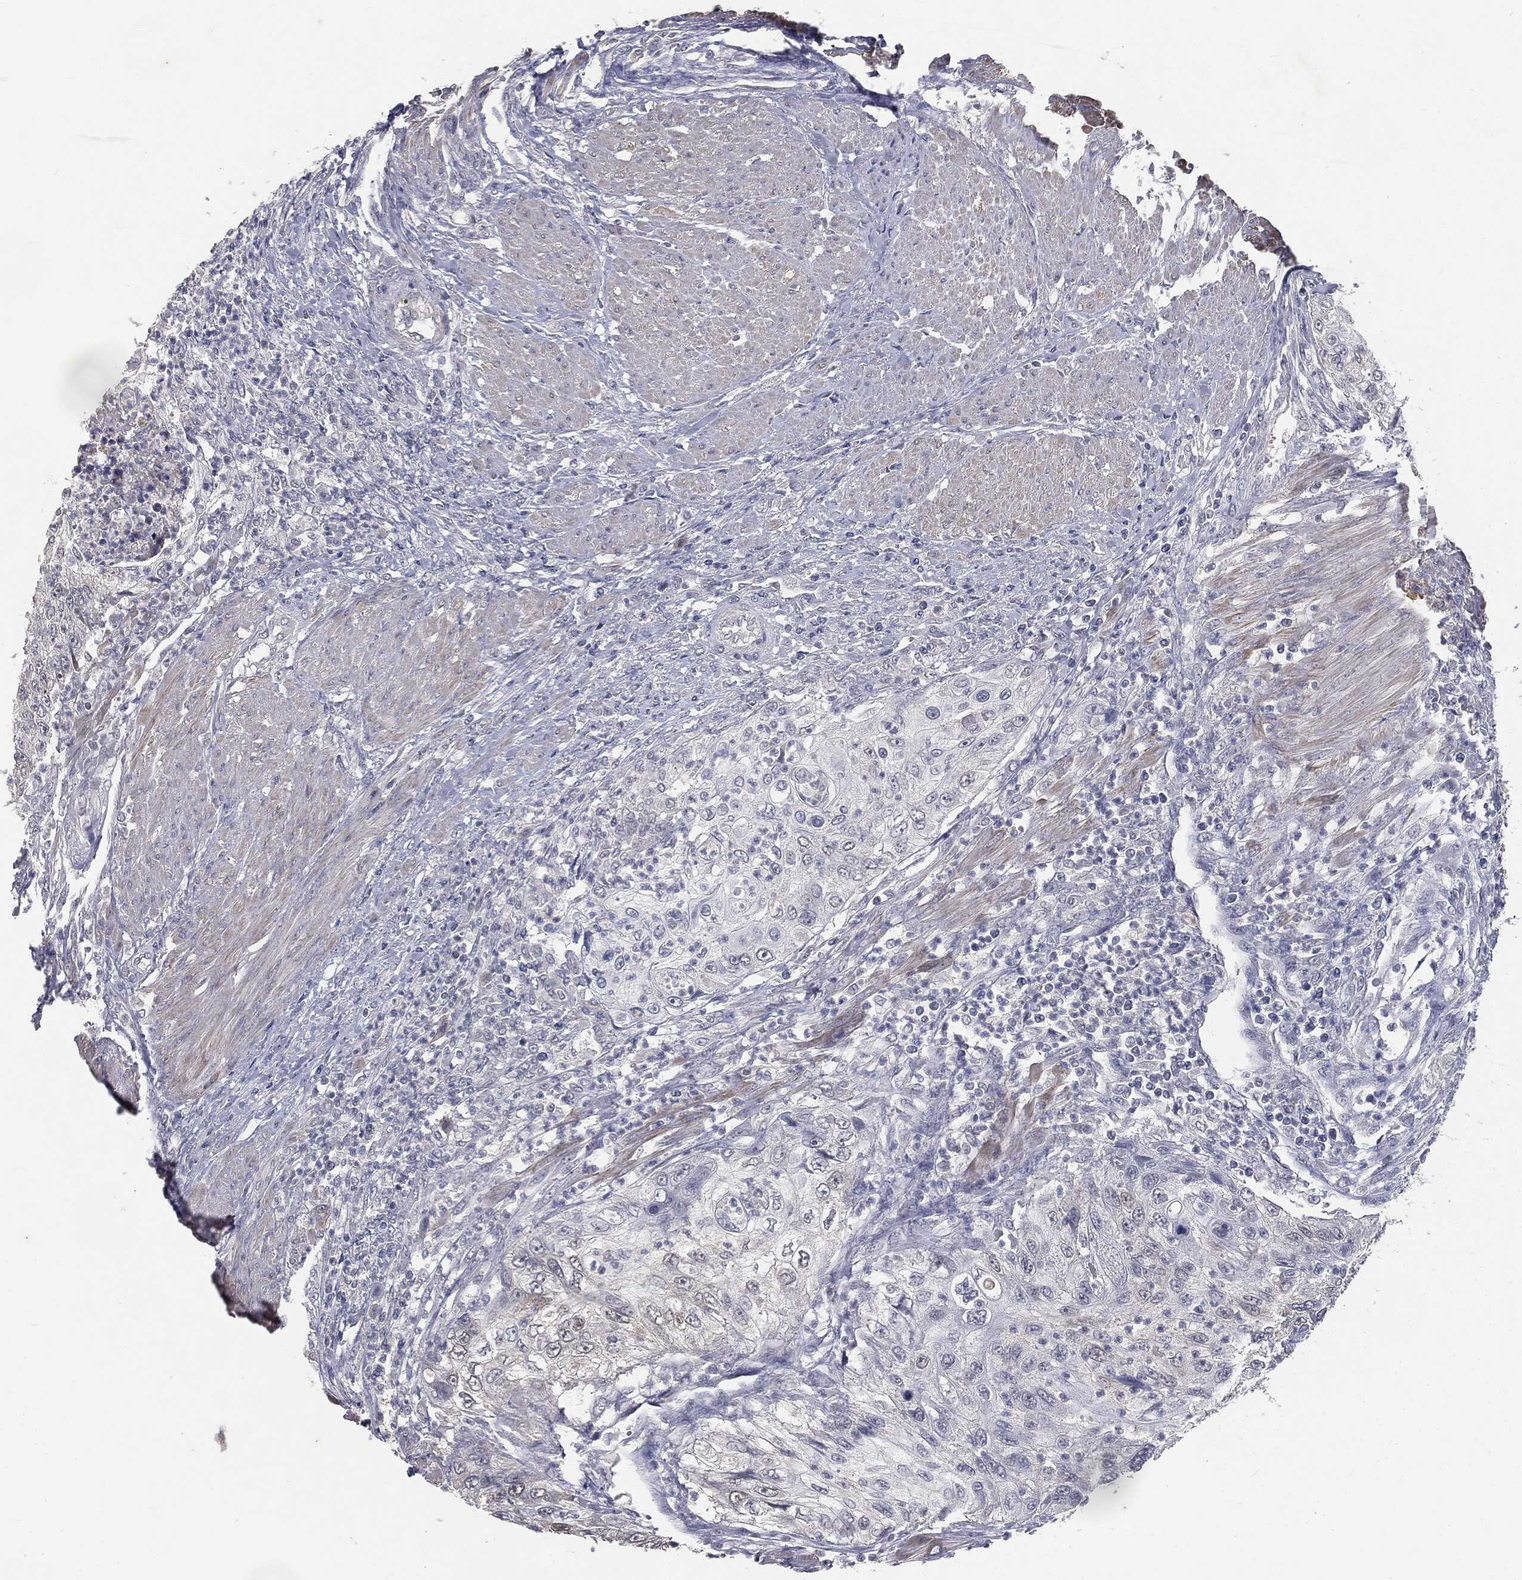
{"staining": {"intensity": "negative", "quantity": "none", "location": "none"}, "tissue": "urothelial cancer", "cell_type": "Tumor cells", "image_type": "cancer", "snomed": [{"axis": "morphology", "description": "Urothelial carcinoma, High grade"}, {"axis": "topography", "description": "Urinary bladder"}], "caption": "High magnification brightfield microscopy of urothelial cancer stained with DAB (brown) and counterstained with hematoxylin (blue): tumor cells show no significant staining.", "gene": "SLC2A2", "patient": {"sex": "female", "age": 60}}